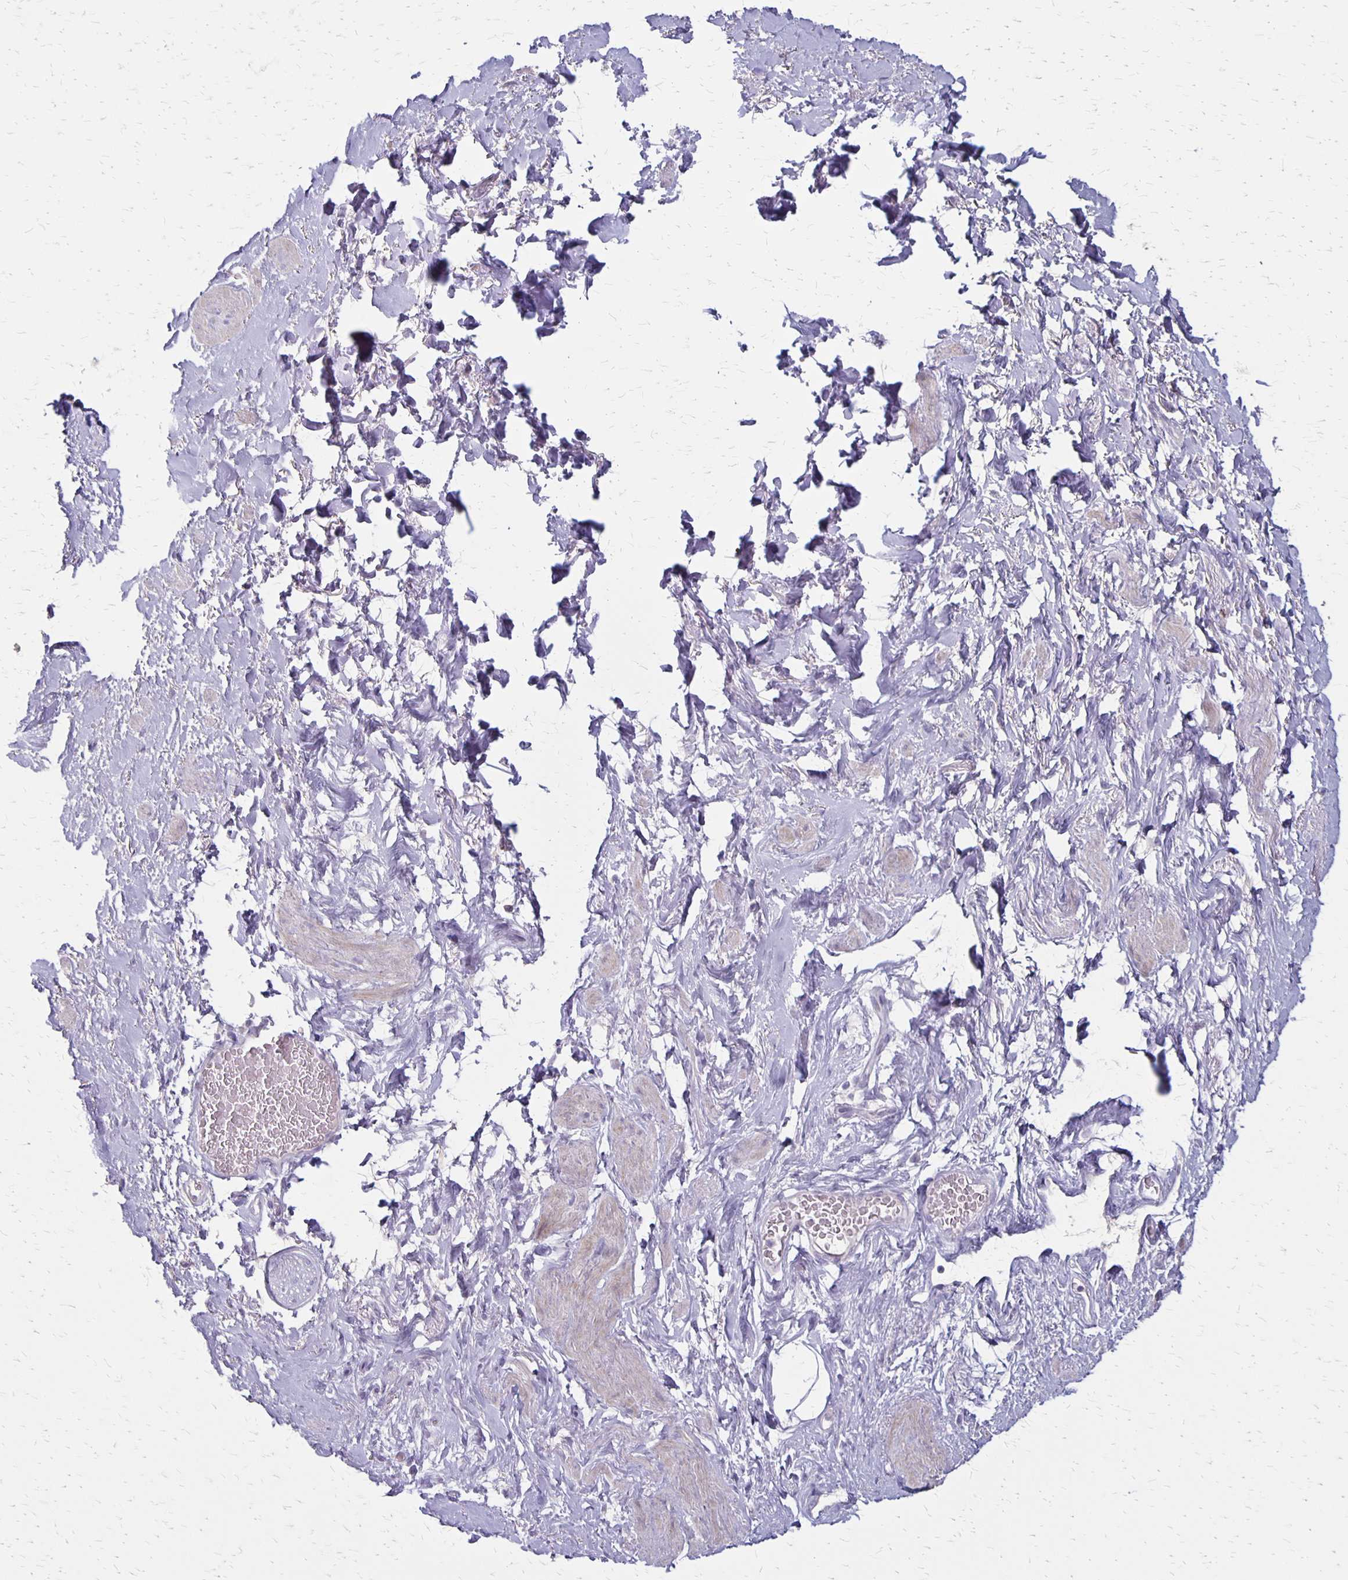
{"staining": {"intensity": "negative", "quantity": "none", "location": "none"}, "tissue": "adipose tissue", "cell_type": "Adipocytes", "image_type": "normal", "snomed": [{"axis": "morphology", "description": "Normal tissue, NOS"}, {"axis": "topography", "description": "Vagina"}, {"axis": "topography", "description": "Peripheral nerve tissue"}], "caption": "Immunohistochemical staining of benign human adipose tissue exhibits no significant staining in adipocytes.", "gene": "HOMER1", "patient": {"sex": "female", "age": 71}}